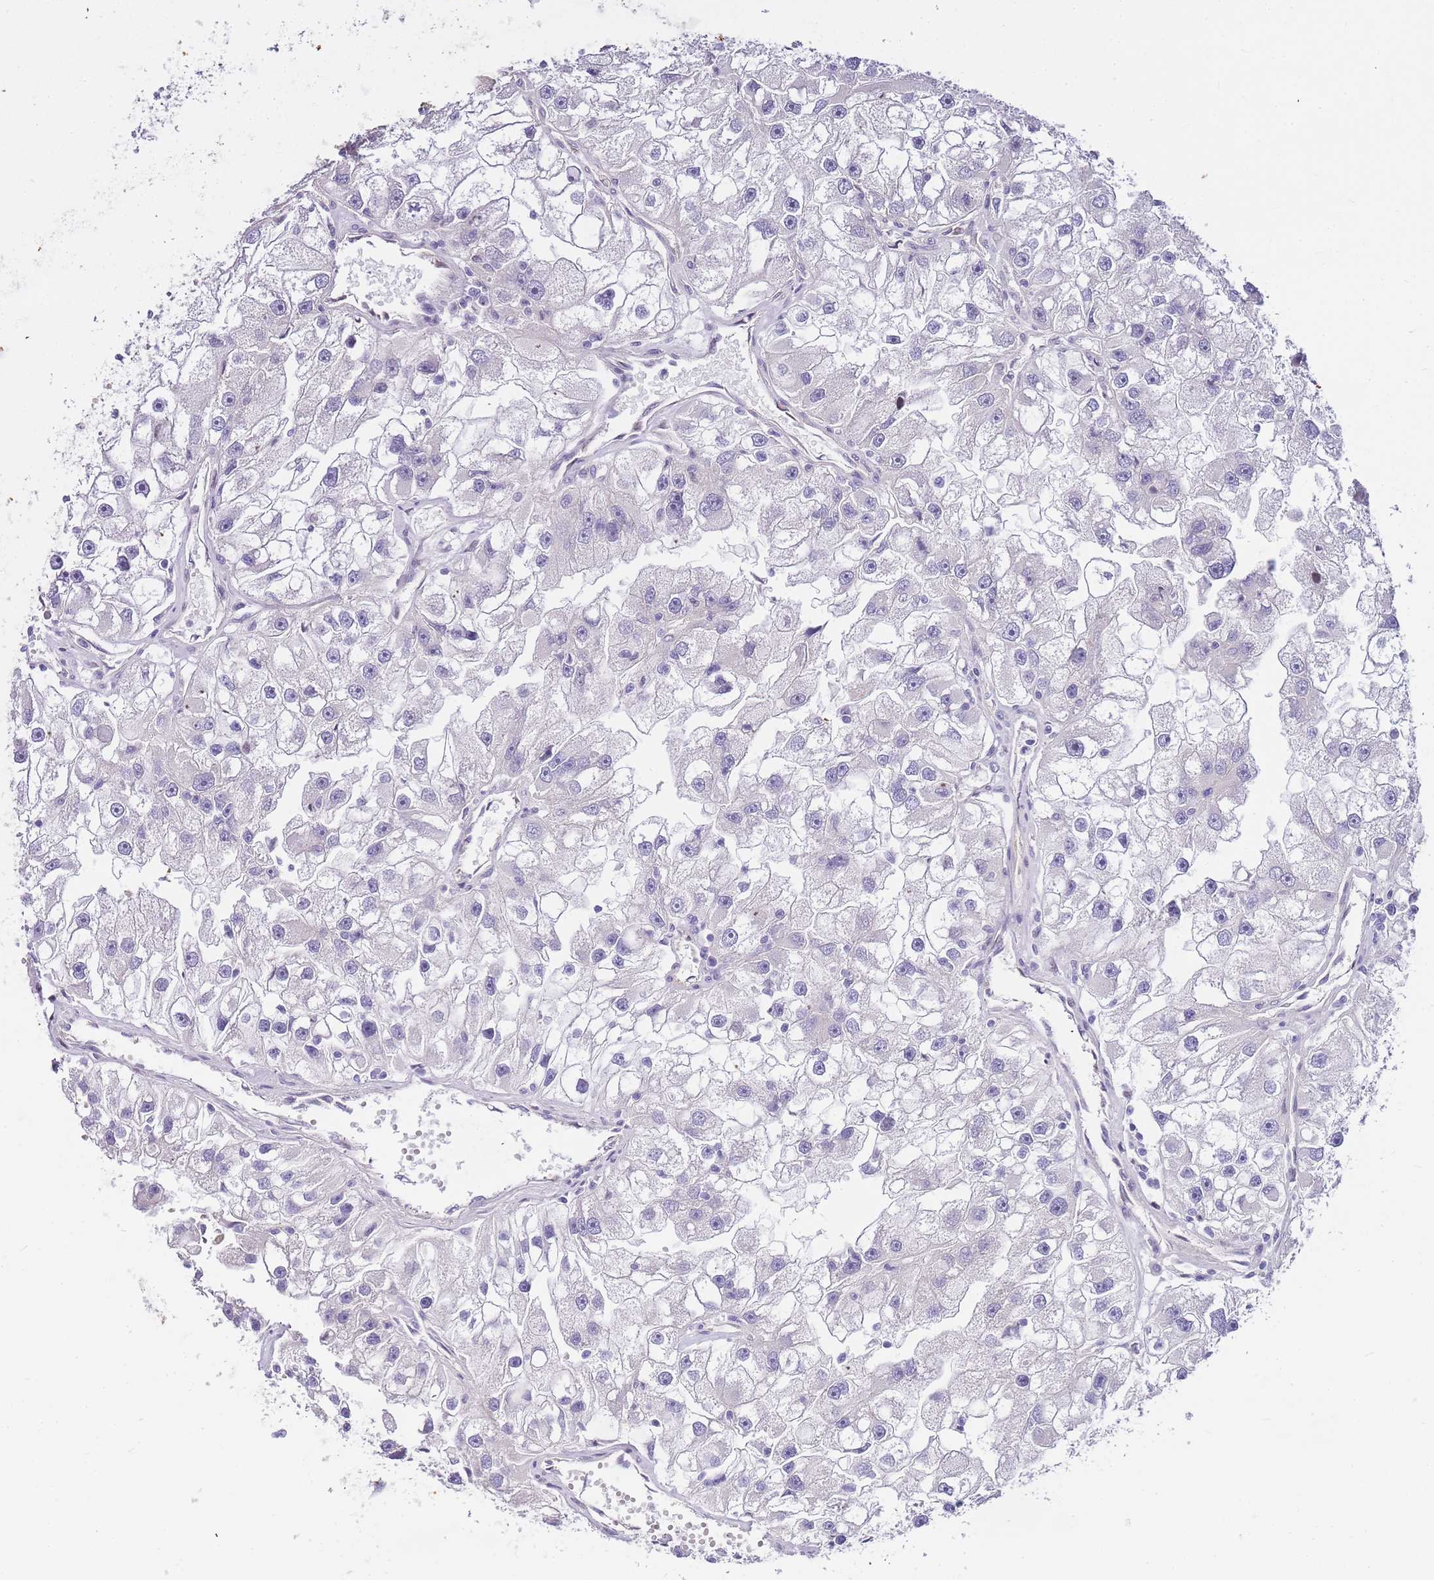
{"staining": {"intensity": "negative", "quantity": "none", "location": "none"}, "tissue": "renal cancer", "cell_type": "Tumor cells", "image_type": "cancer", "snomed": [{"axis": "morphology", "description": "Adenocarcinoma, NOS"}, {"axis": "topography", "description": "Kidney"}], "caption": "High magnification brightfield microscopy of adenocarcinoma (renal) stained with DAB (brown) and counterstained with hematoxylin (blue): tumor cells show no significant positivity.", "gene": "CLBA1", "patient": {"sex": "male", "age": 63}}